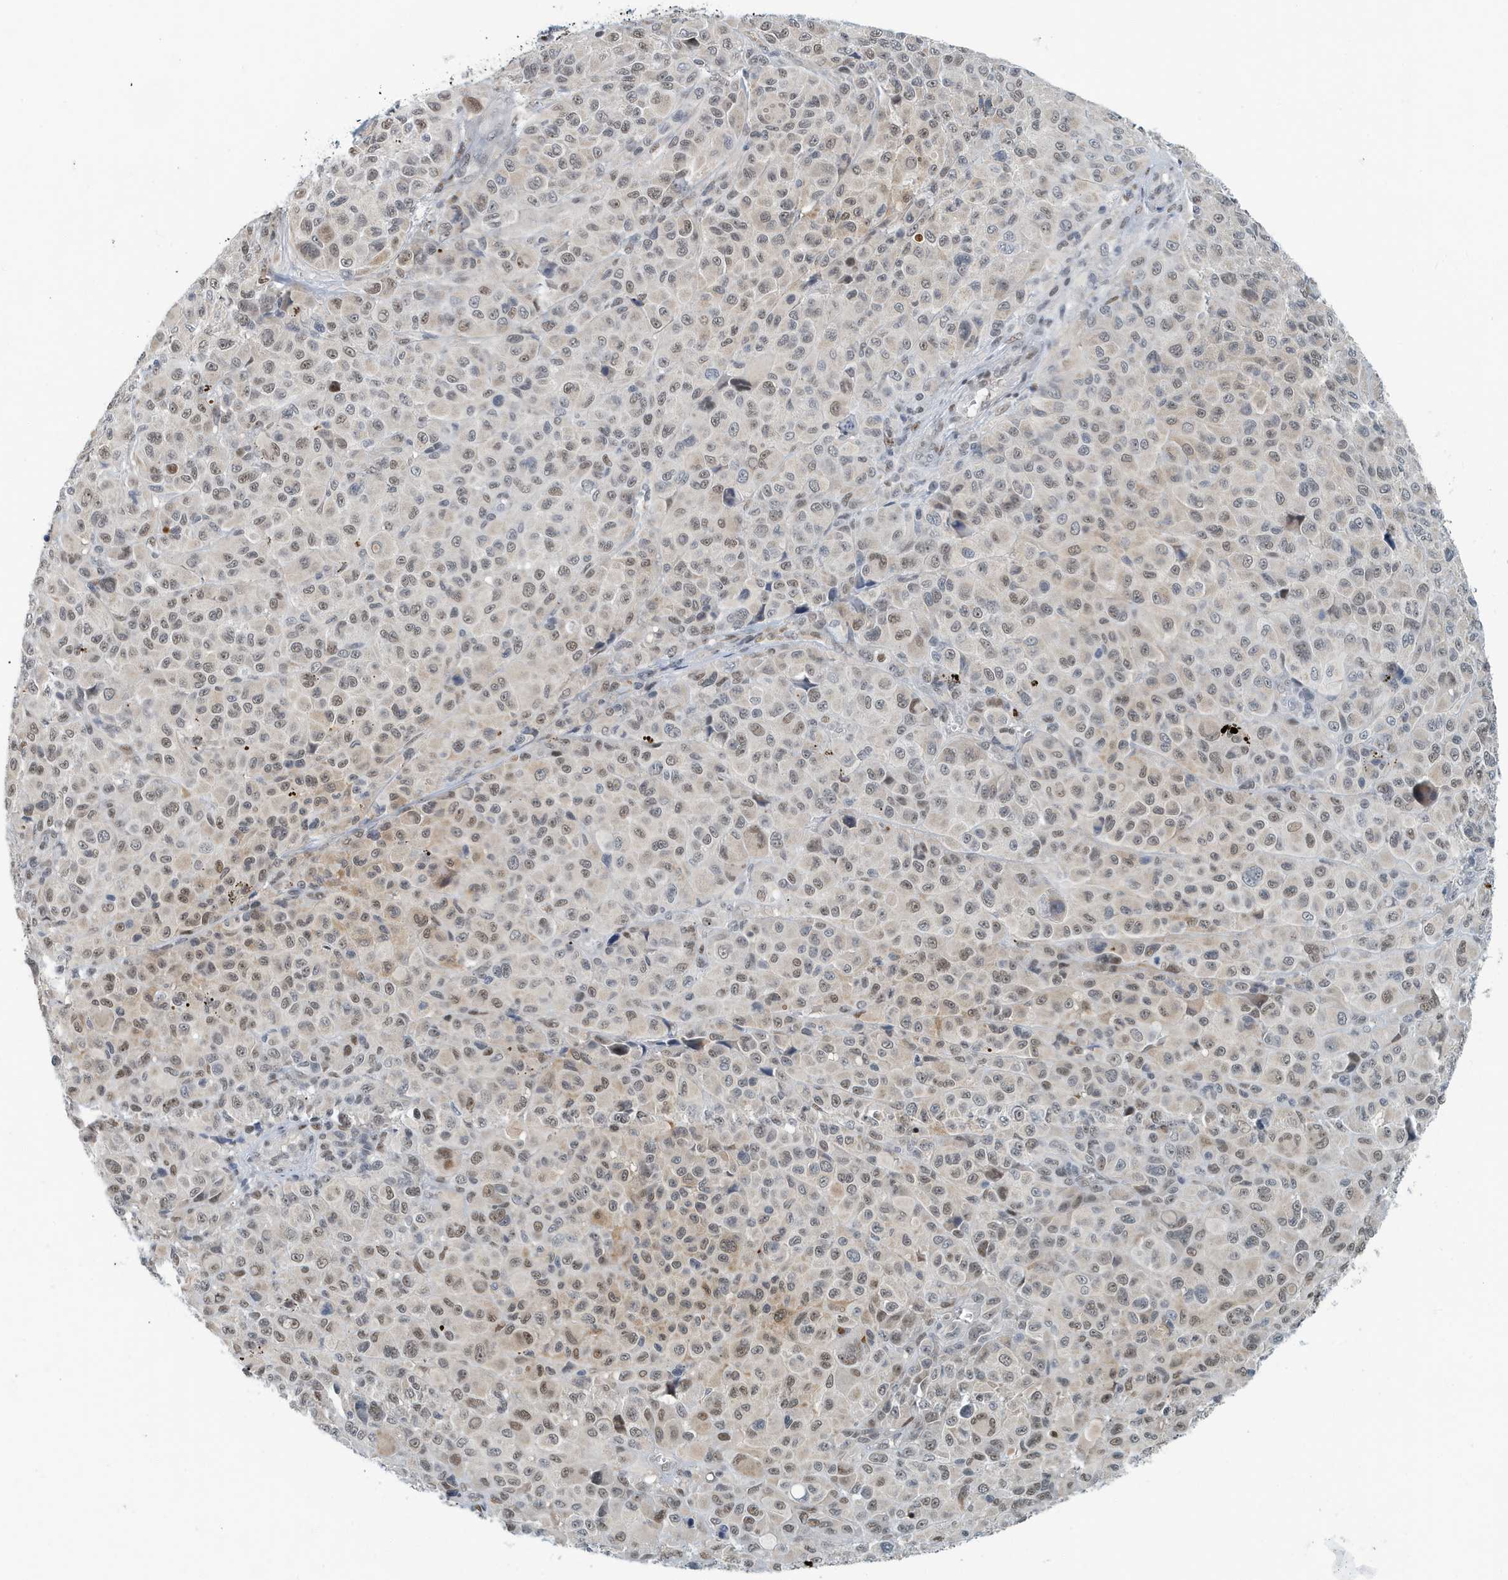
{"staining": {"intensity": "moderate", "quantity": "25%-75%", "location": "cytoplasmic/membranous,nuclear"}, "tissue": "melanoma", "cell_type": "Tumor cells", "image_type": "cancer", "snomed": [{"axis": "morphology", "description": "Malignant melanoma, NOS"}, {"axis": "topography", "description": "Skin of trunk"}], "caption": "This histopathology image reveals melanoma stained with IHC to label a protein in brown. The cytoplasmic/membranous and nuclear of tumor cells show moderate positivity for the protein. Nuclei are counter-stained blue.", "gene": "KIF15", "patient": {"sex": "male", "age": 71}}